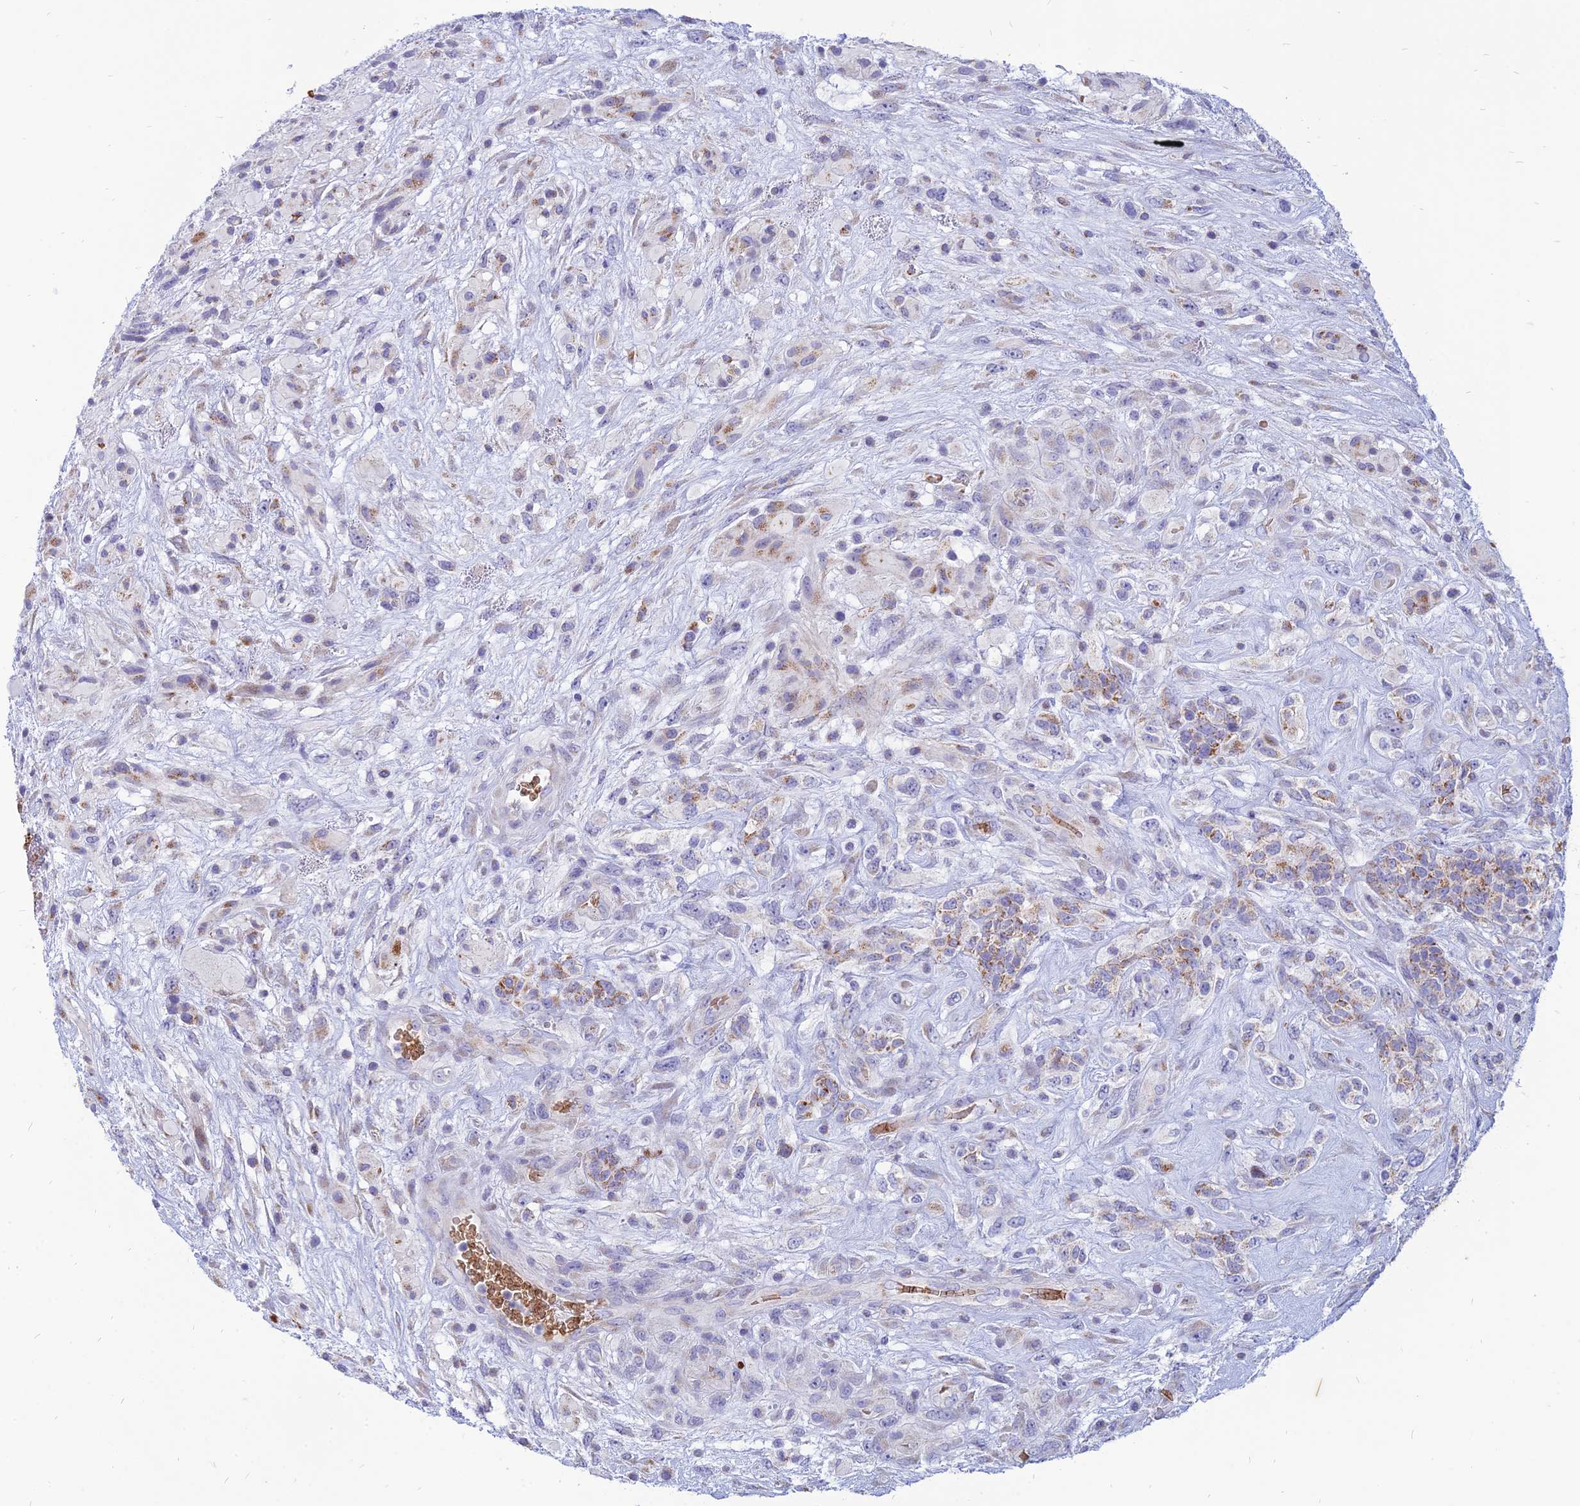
{"staining": {"intensity": "weak", "quantity": "<25%", "location": "cytoplasmic/membranous"}, "tissue": "glioma", "cell_type": "Tumor cells", "image_type": "cancer", "snomed": [{"axis": "morphology", "description": "Glioma, malignant, High grade"}, {"axis": "topography", "description": "Brain"}], "caption": "Immunohistochemical staining of human glioma demonstrates no significant positivity in tumor cells.", "gene": "HHAT", "patient": {"sex": "male", "age": 61}}